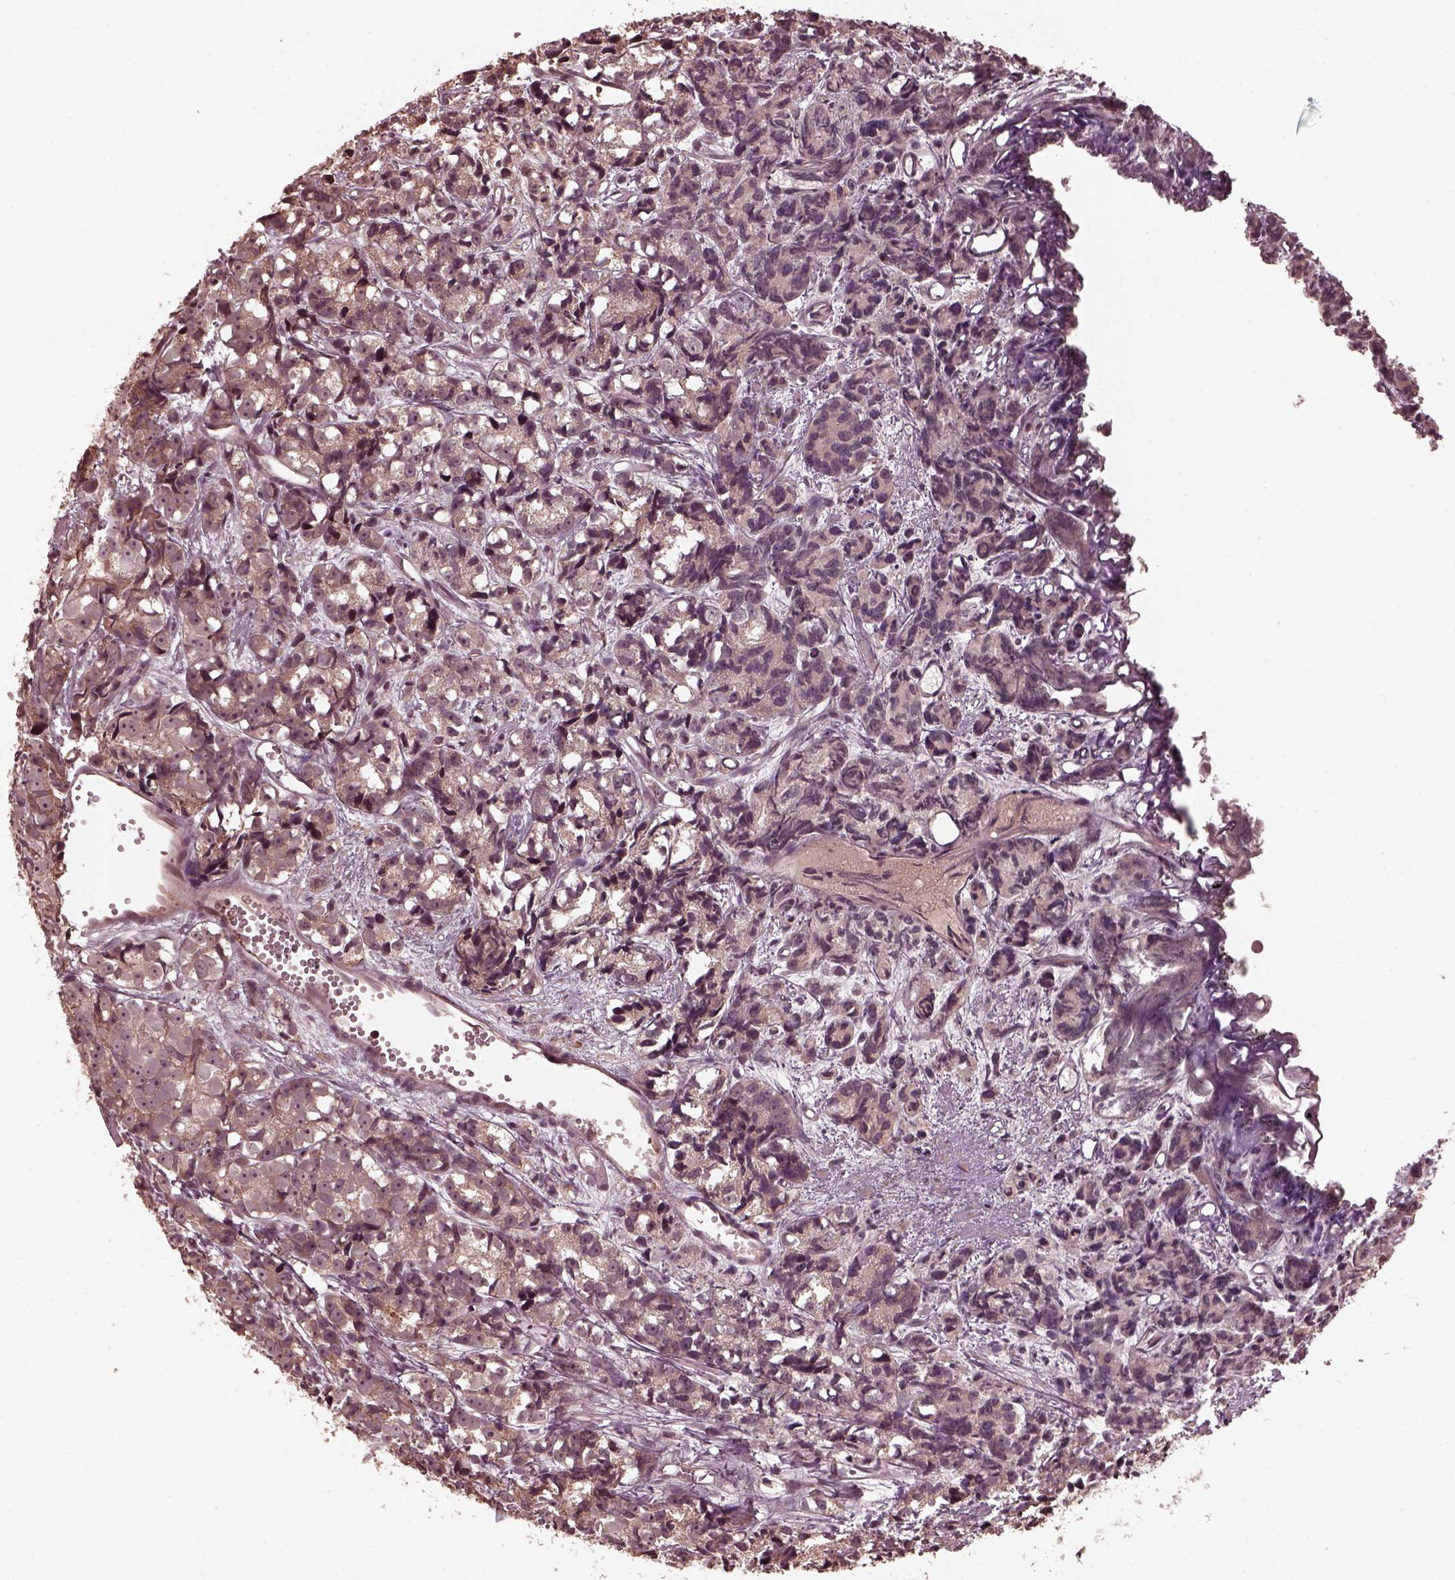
{"staining": {"intensity": "weak", "quantity": "25%-75%", "location": "cytoplasmic/membranous"}, "tissue": "prostate cancer", "cell_type": "Tumor cells", "image_type": "cancer", "snomed": [{"axis": "morphology", "description": "Adenocarcinoma, High grade"}, {"axis": "topography", "description": "Prostate"}], "caption": "About 25%-75% of tumor cells in prostate cancer demonstrate weak cytoplasmic/membranous protein positivity as visualized by brown immunohistochemical staining.", "gene": "ZNF292", "patient": {"sex": "male", "age": 77}}